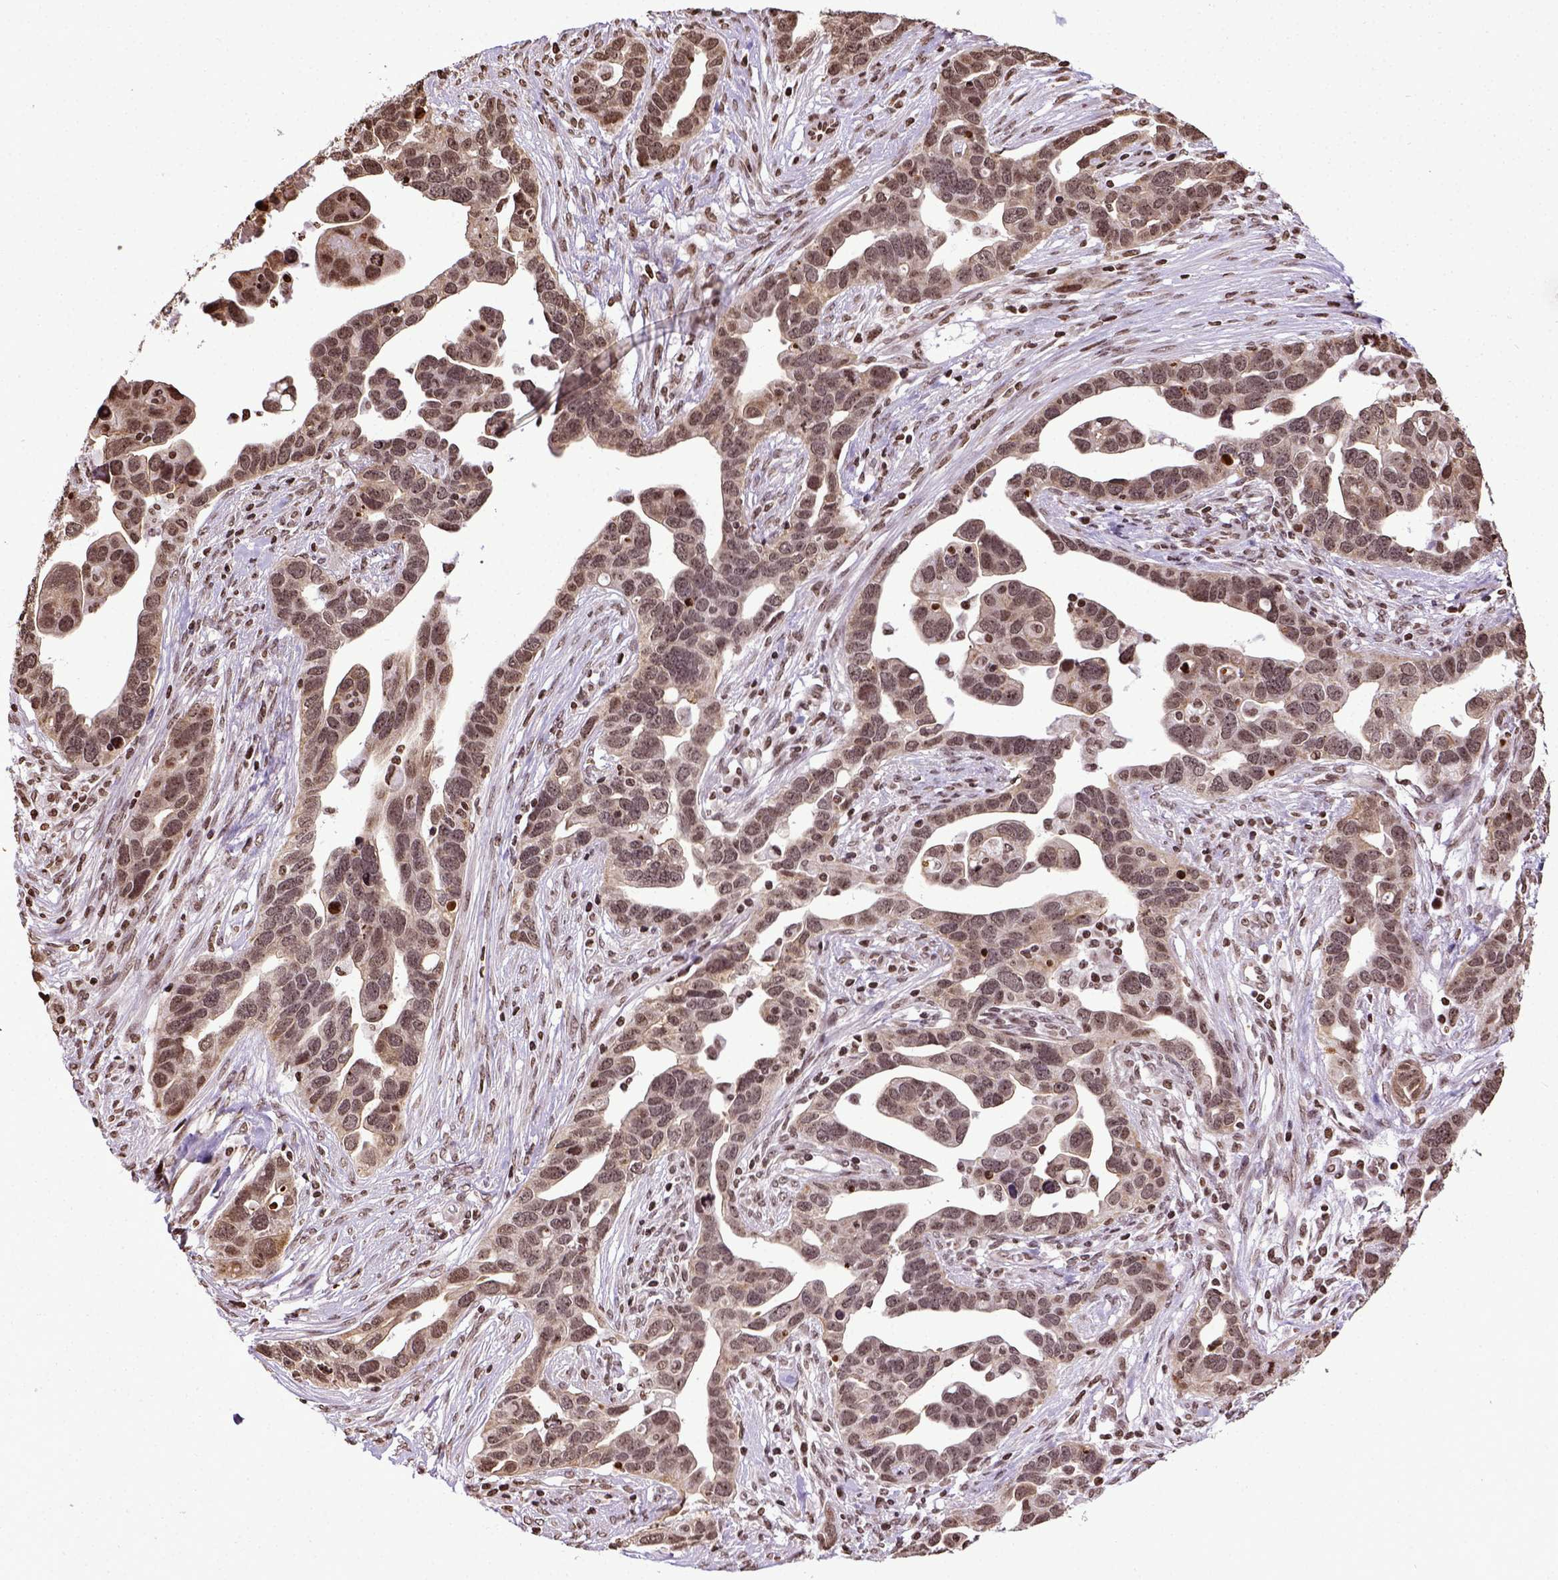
{"staining": {"intensity": "moderate", "quantity": ">75%", "location": "nuclear"}, "tissue": "ovarian cancer", "cell_type": "Tumor cells", "image_type": "cancer", "snomed": [{"axis": "morphology", "description": "Cystadenocarcinoma, serous, NOS"}, {"axis": "topography", "description": "Ovary"}], "caption": "Protein staining of ovarian cancer tissue displays moderate nuclear expression in about >75% of tumor cells.", "gene": "ZNF75D", "patient": {"sex": "female", "age": 54}}